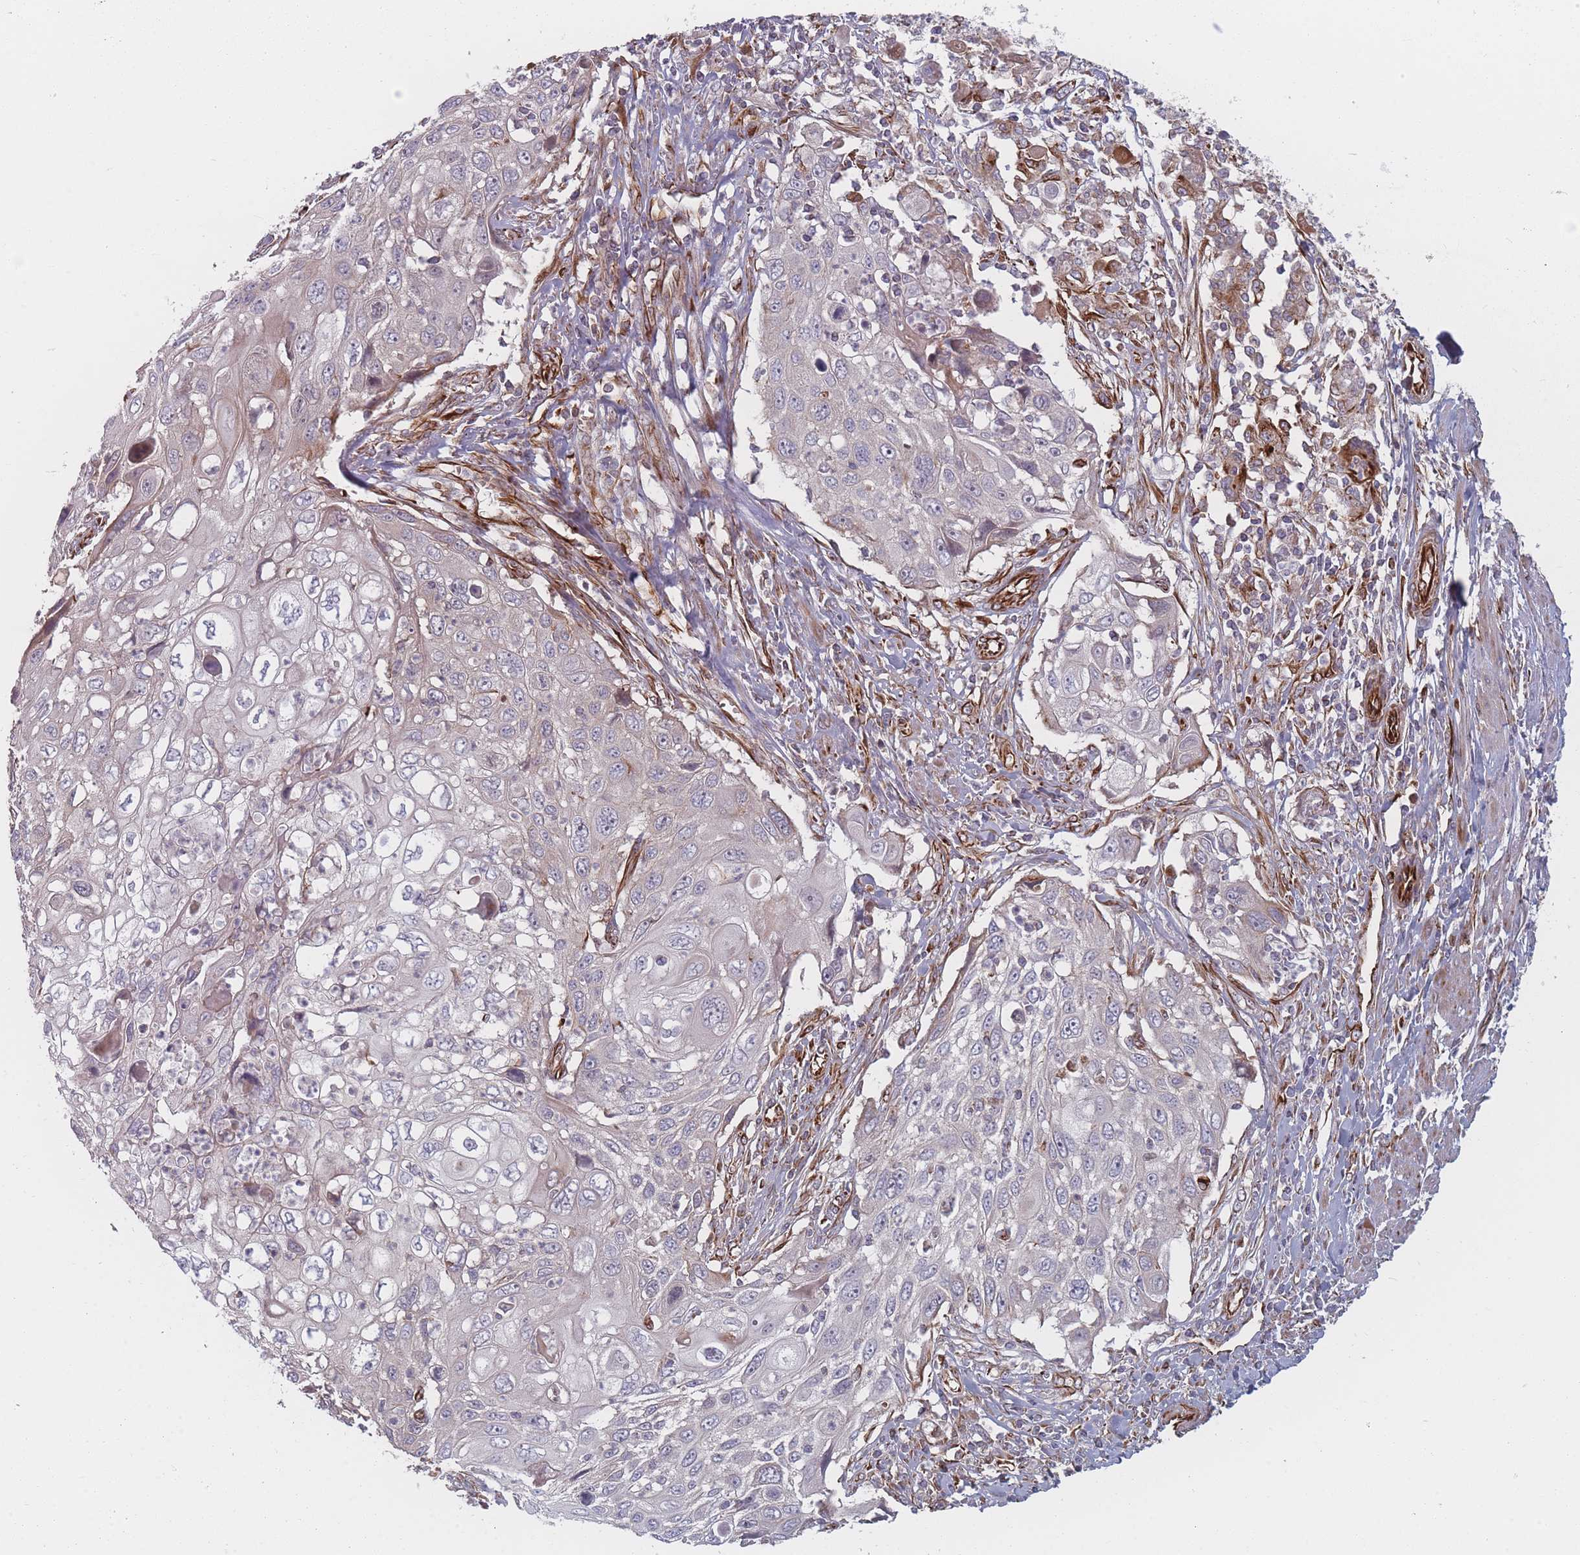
{"staining": {"intensity": "negative", "quantity": "none", "location": "none"}, "tissue": "cervical cancer", "cell_type": "Tumor cells", "image_type": "cancer", "snomed": [{"axis": "morphology", "description": "Squamous cell carcinoma, NOS"}, {"axis": "topography", "description": "Cervix"}], "caption": "A photomicrograph of cervical cancer stained for a protein reveals no brown staining in tumor cells.", "gene": "EEF1AKMT2", "patient": {"sex": "female", "age": 70}}